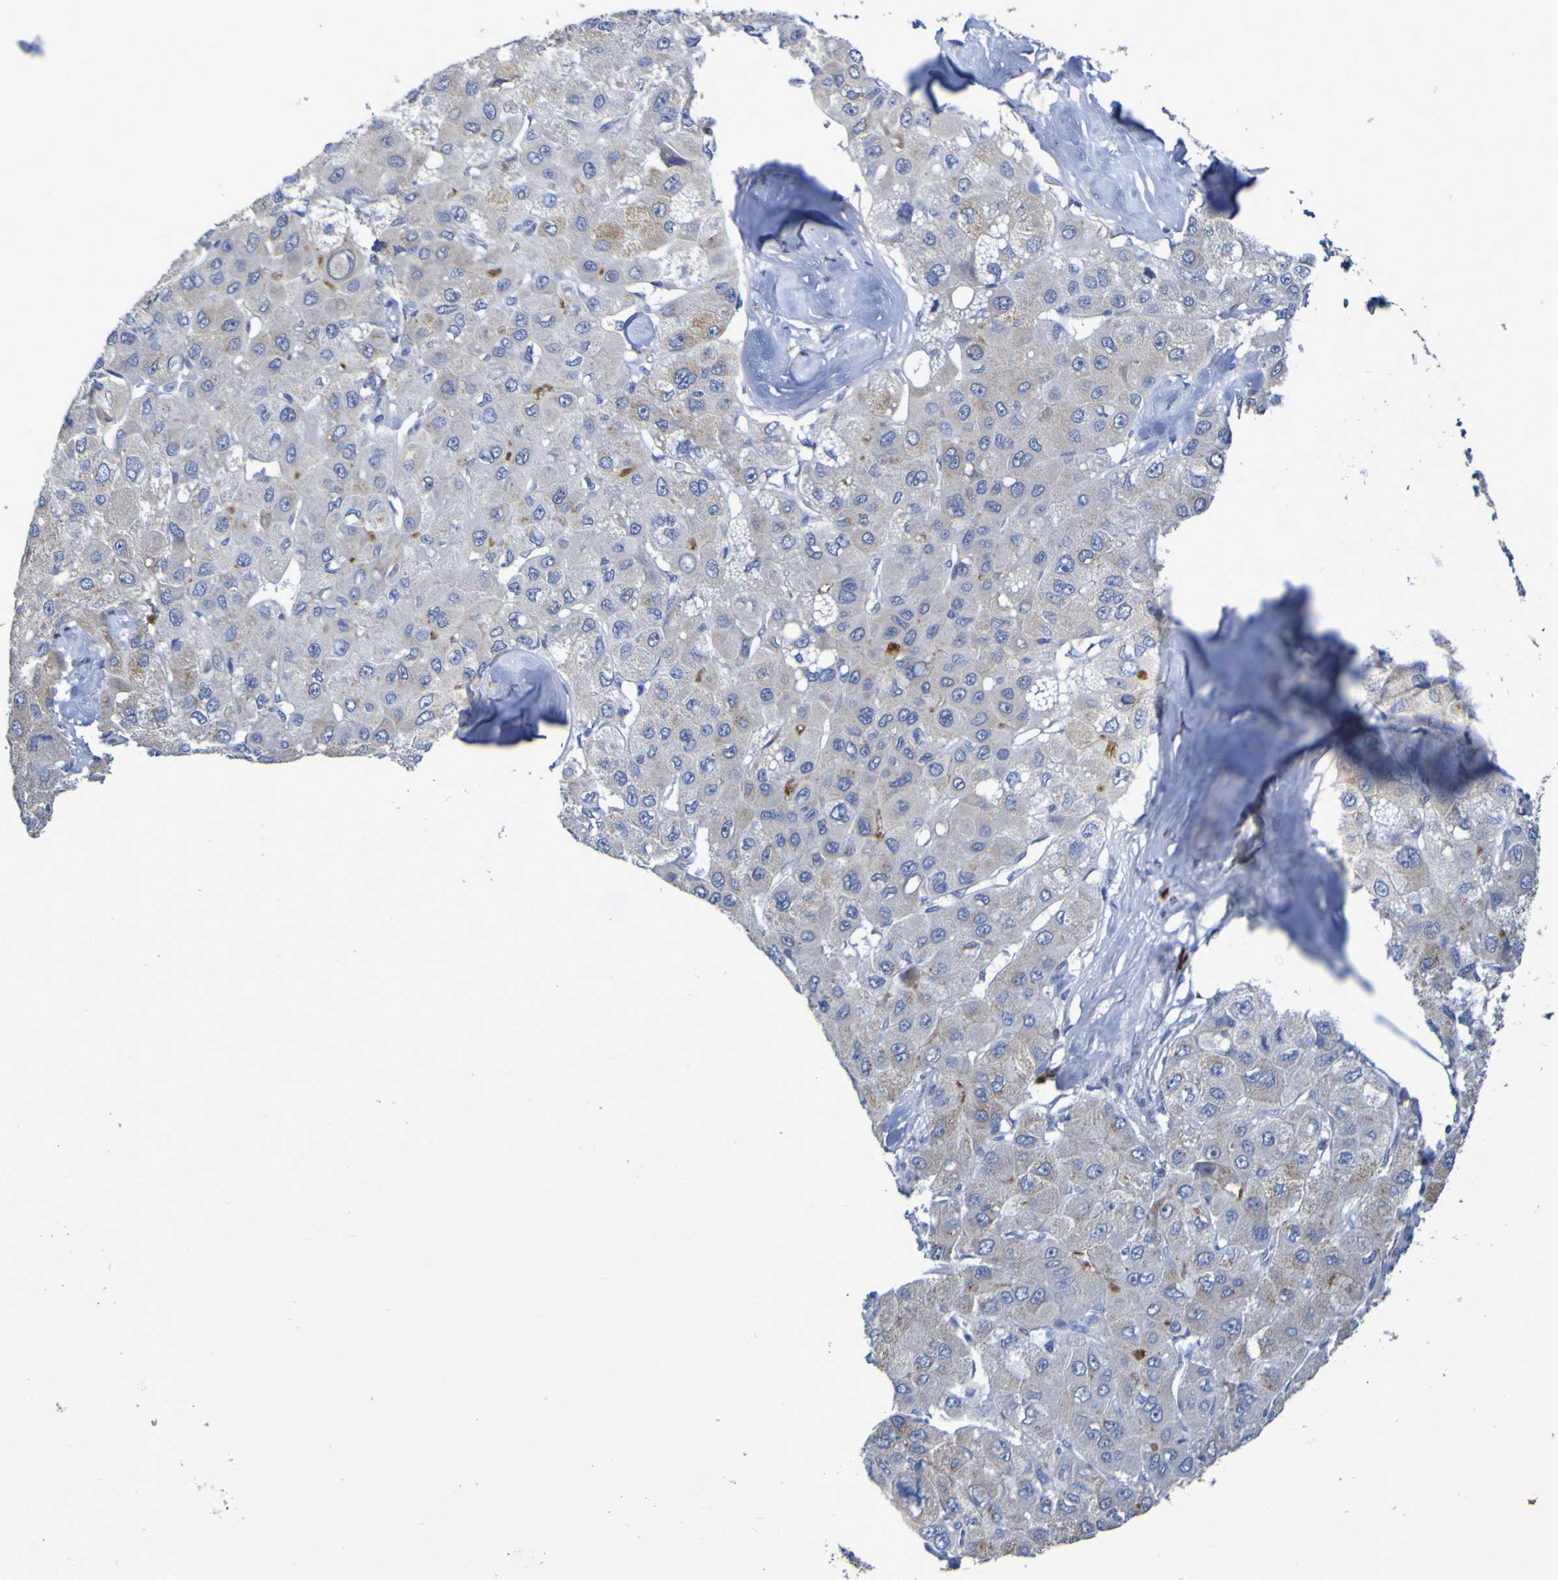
{"staining": {"intensity": "weak", "quantity": "<25%", "location": "cytoplasmic/membranous"}, "tissue": "liver cancer", "cell_type": "Tumor cells", "image_type": "cancer", "snomed": [{"axis": "morphology", "description": "Carcinoma, Hepatocellular, NOS"}, {"axis": "topography", "description": "Liver"}], "caption": "Immunohistochemistry (IHC) histopathology image of neoplastic tissue: human liver cancer (hepatocellular carcinoma) stained with DAB shows no significant protein expression in tumor cells.", "gene": "C11orf24", "patient": {"sex": "male", "age": 80}}